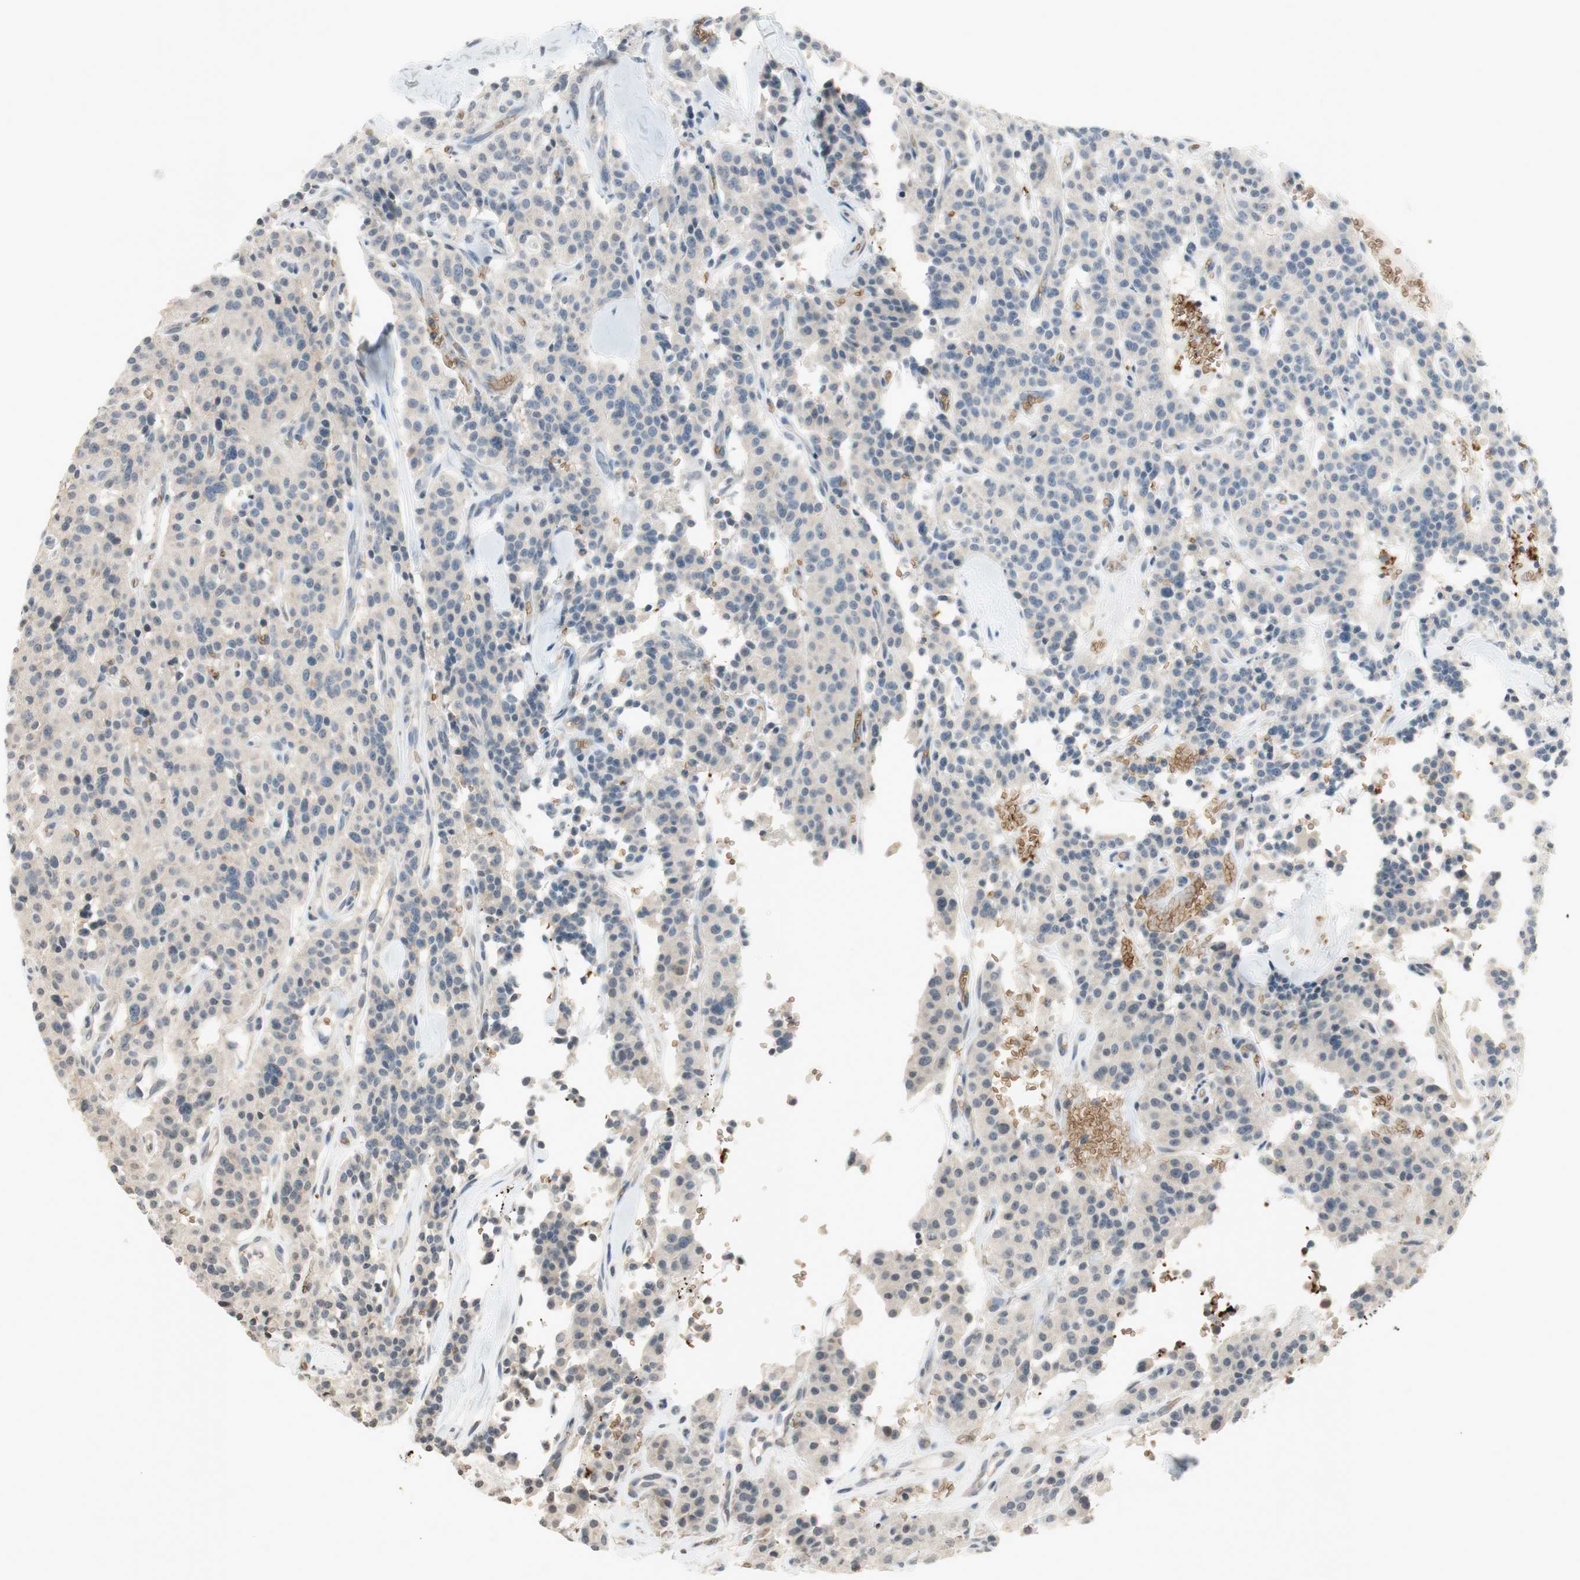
{"staining": {"intensity": "negative", "quantity": "none", "location": "none"}, "tissue": "carcinoid", "cell_type": "Tumor cells", "image_type": "cancer", "snomed": [{"axis": "morphology", "description": "Carcinoid, malignant, NOS"}, {"axis": "topography", "description": "Lung"}], "caption": "Image shows no protein expression in tumor cells of malignant carcinoid tissue. (Brightfield microscopy of DAB (3,3'-diaminobenzidine) immunohistochemistry at high magnification).", "gene": "GYPC", "patient": {"sex": "male", "age": 30}}